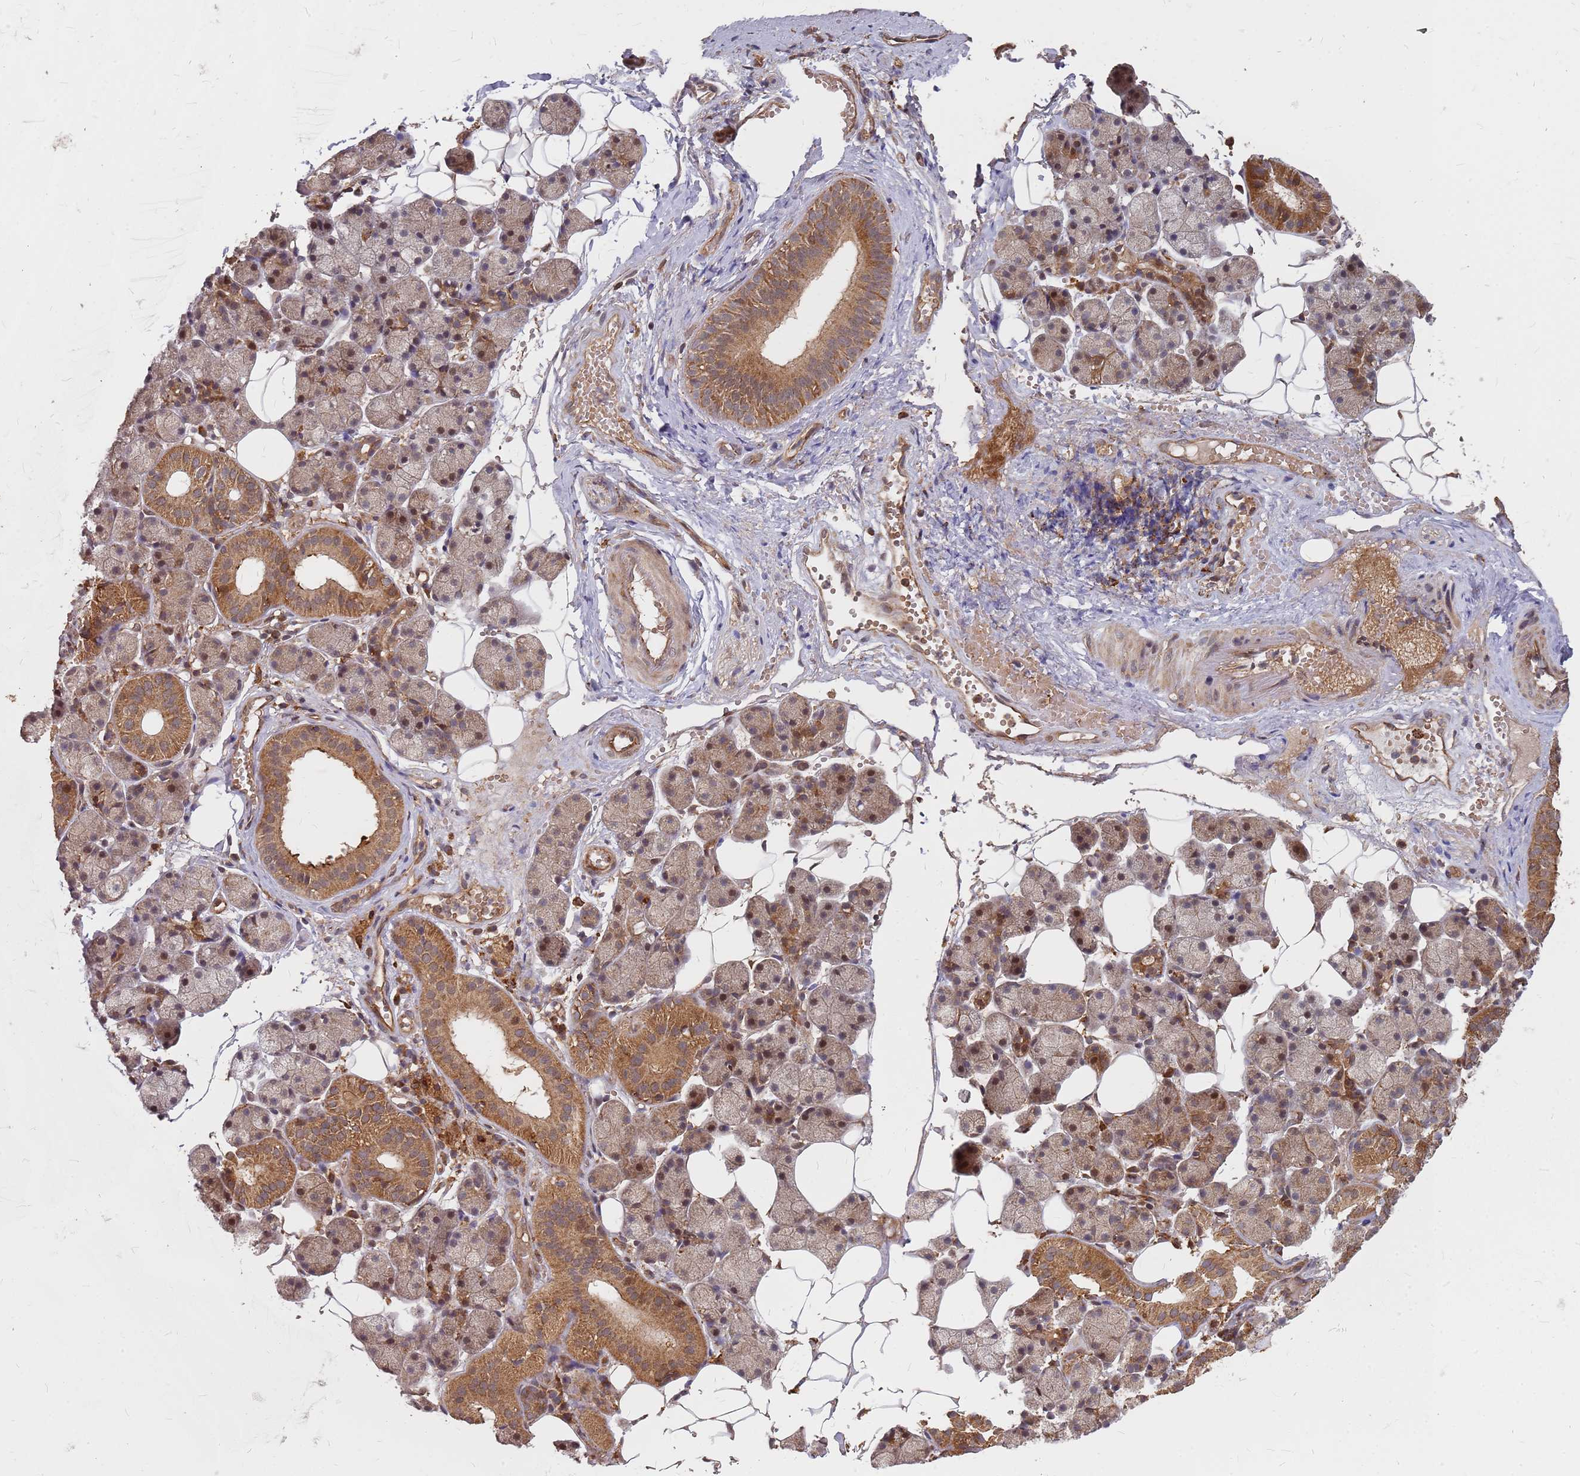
{"staining": {"intensity": "moderate", "quantity": ">75%", "location": "cytoplasmic/membranous,nuclear"}, "tissue": "salivary gland", "cell_type": "Glandular cells", "image_type": "normal", "snomed": [{"axis": "morphology", "description": "Normal tissue, NOS"}, {"axis": "topography", "description": "Salivary gland"}], "caption": "Immunohistochemistry of benign salivary gland reveals medium levels of moderate cytoplasmic/membranous,nuclear staining in about >75% of glandular cells.", "gene": "TRABD", "patient": {"sex": "female", "age": 33}}